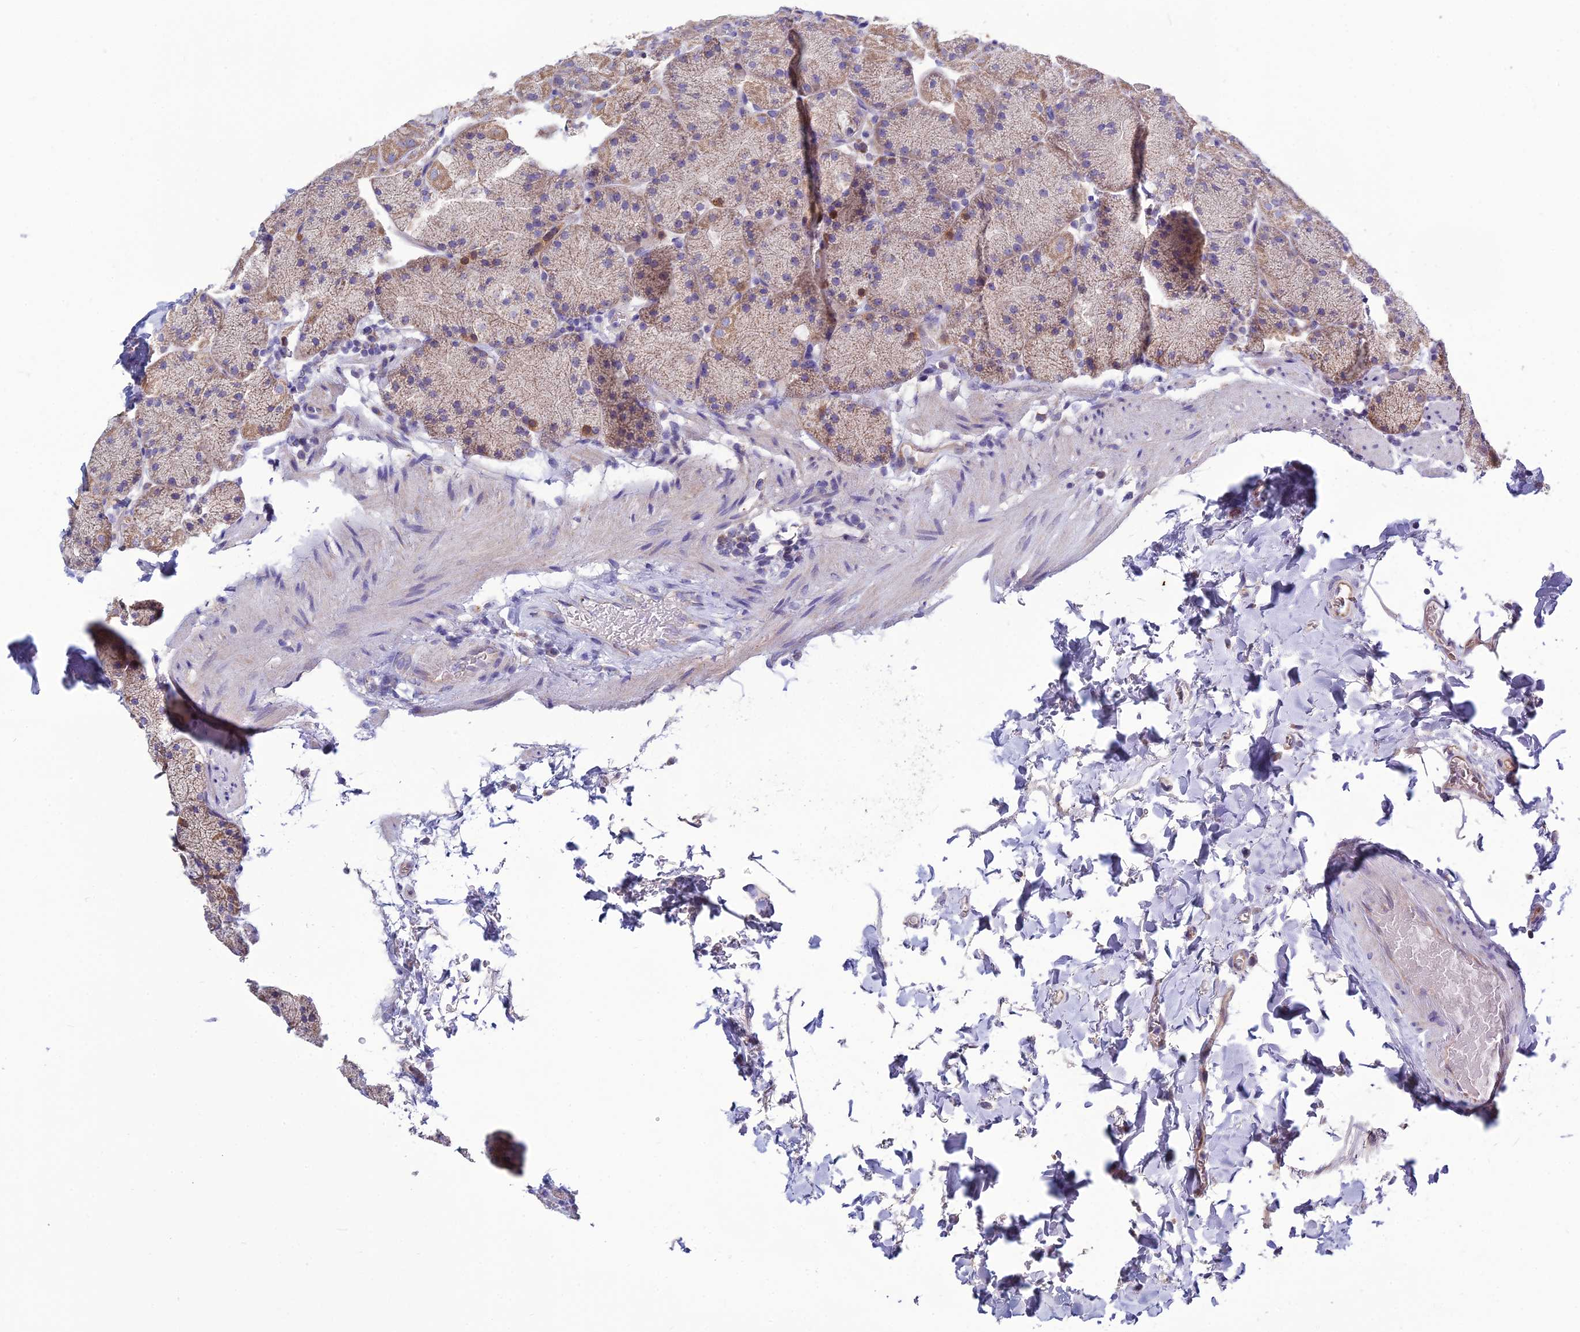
{"staining": {"intensity": "moderate", "quantity": "<25%", "location": "cytoplasmic/membranous"}, "tissue": "stomach", "cell_type": "Glandular cells", "image_type": "normal", "snomed": [{"axis": "morphology", "description": "Normal tissue, NOS"}, {"axis": "topography", "description": "Stomach, upper"}, {"axis": "topography", "description": "Stomach, lower"}], "caption": "Glandular cells reveal moderate cytoplasmic/membranous expression in about <25% of cells in normal stomach. Using DAB (brown) and hematoxylin (blue) stains, captured at high magnification using brightfield microscopy.", "gene": "BHMT2", "patient": {"sex": "male", "age": 67}}